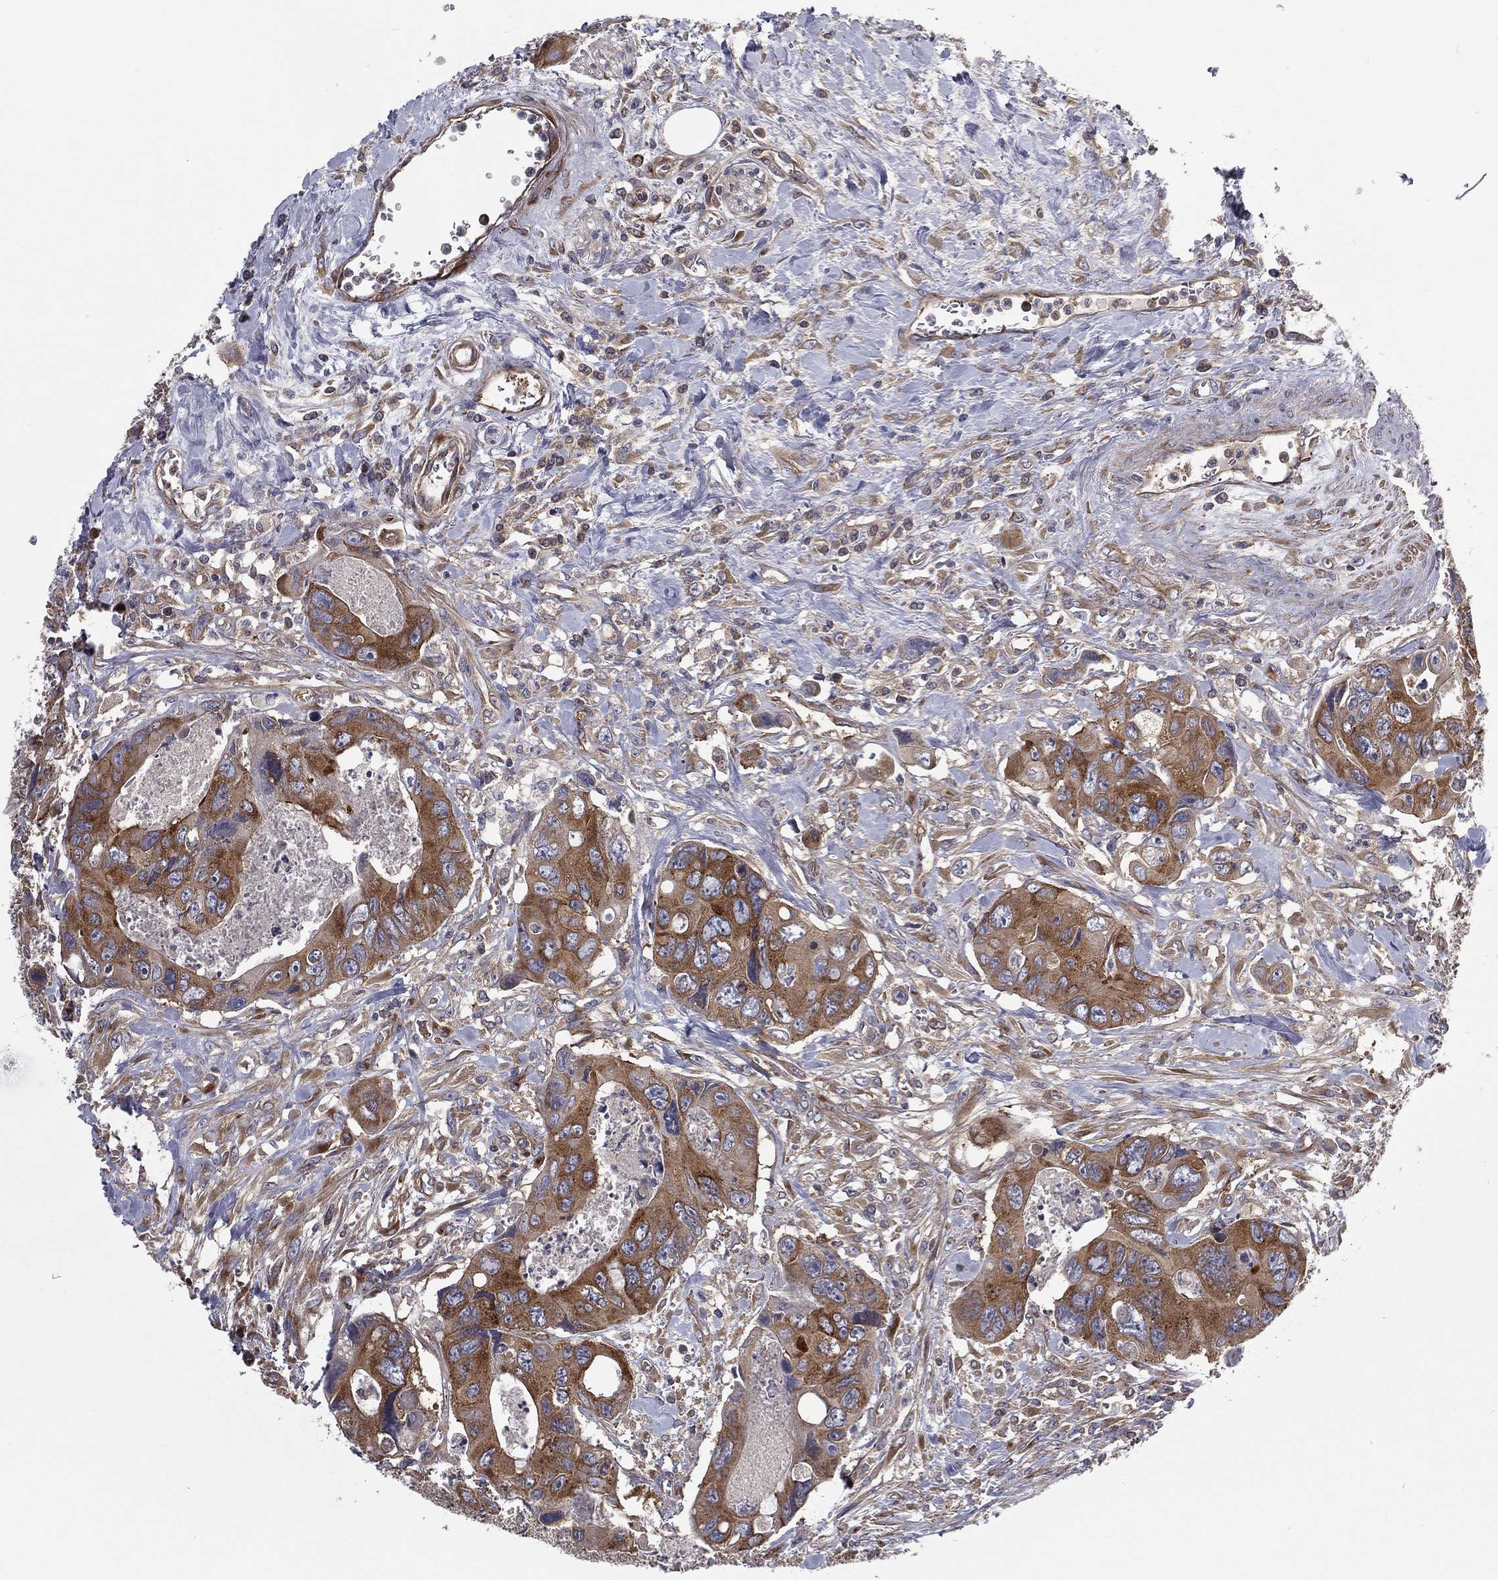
{"staining": {"intensity": "strong", "quantity": "25%-75%", "location": "cytoplasmic/membranous"}, "tissue": "colorectal cancer", "cell_type": "Tumor cells", "image_type": "cancer", "snomed": [{"axis": "morphology", "description": "Adenocarcinoma, NOS"}, {"axis": "topography", "description": "Rectum"}], "caption": "Protein expression analysis of colorectal adenocarcinoma demonstrates strong cytoplasmic/membranous positivity in approximately 25%-75% of tumor cells.", "gene": "EIF2B5", "patient": {"sex": "male", "age": 62}}